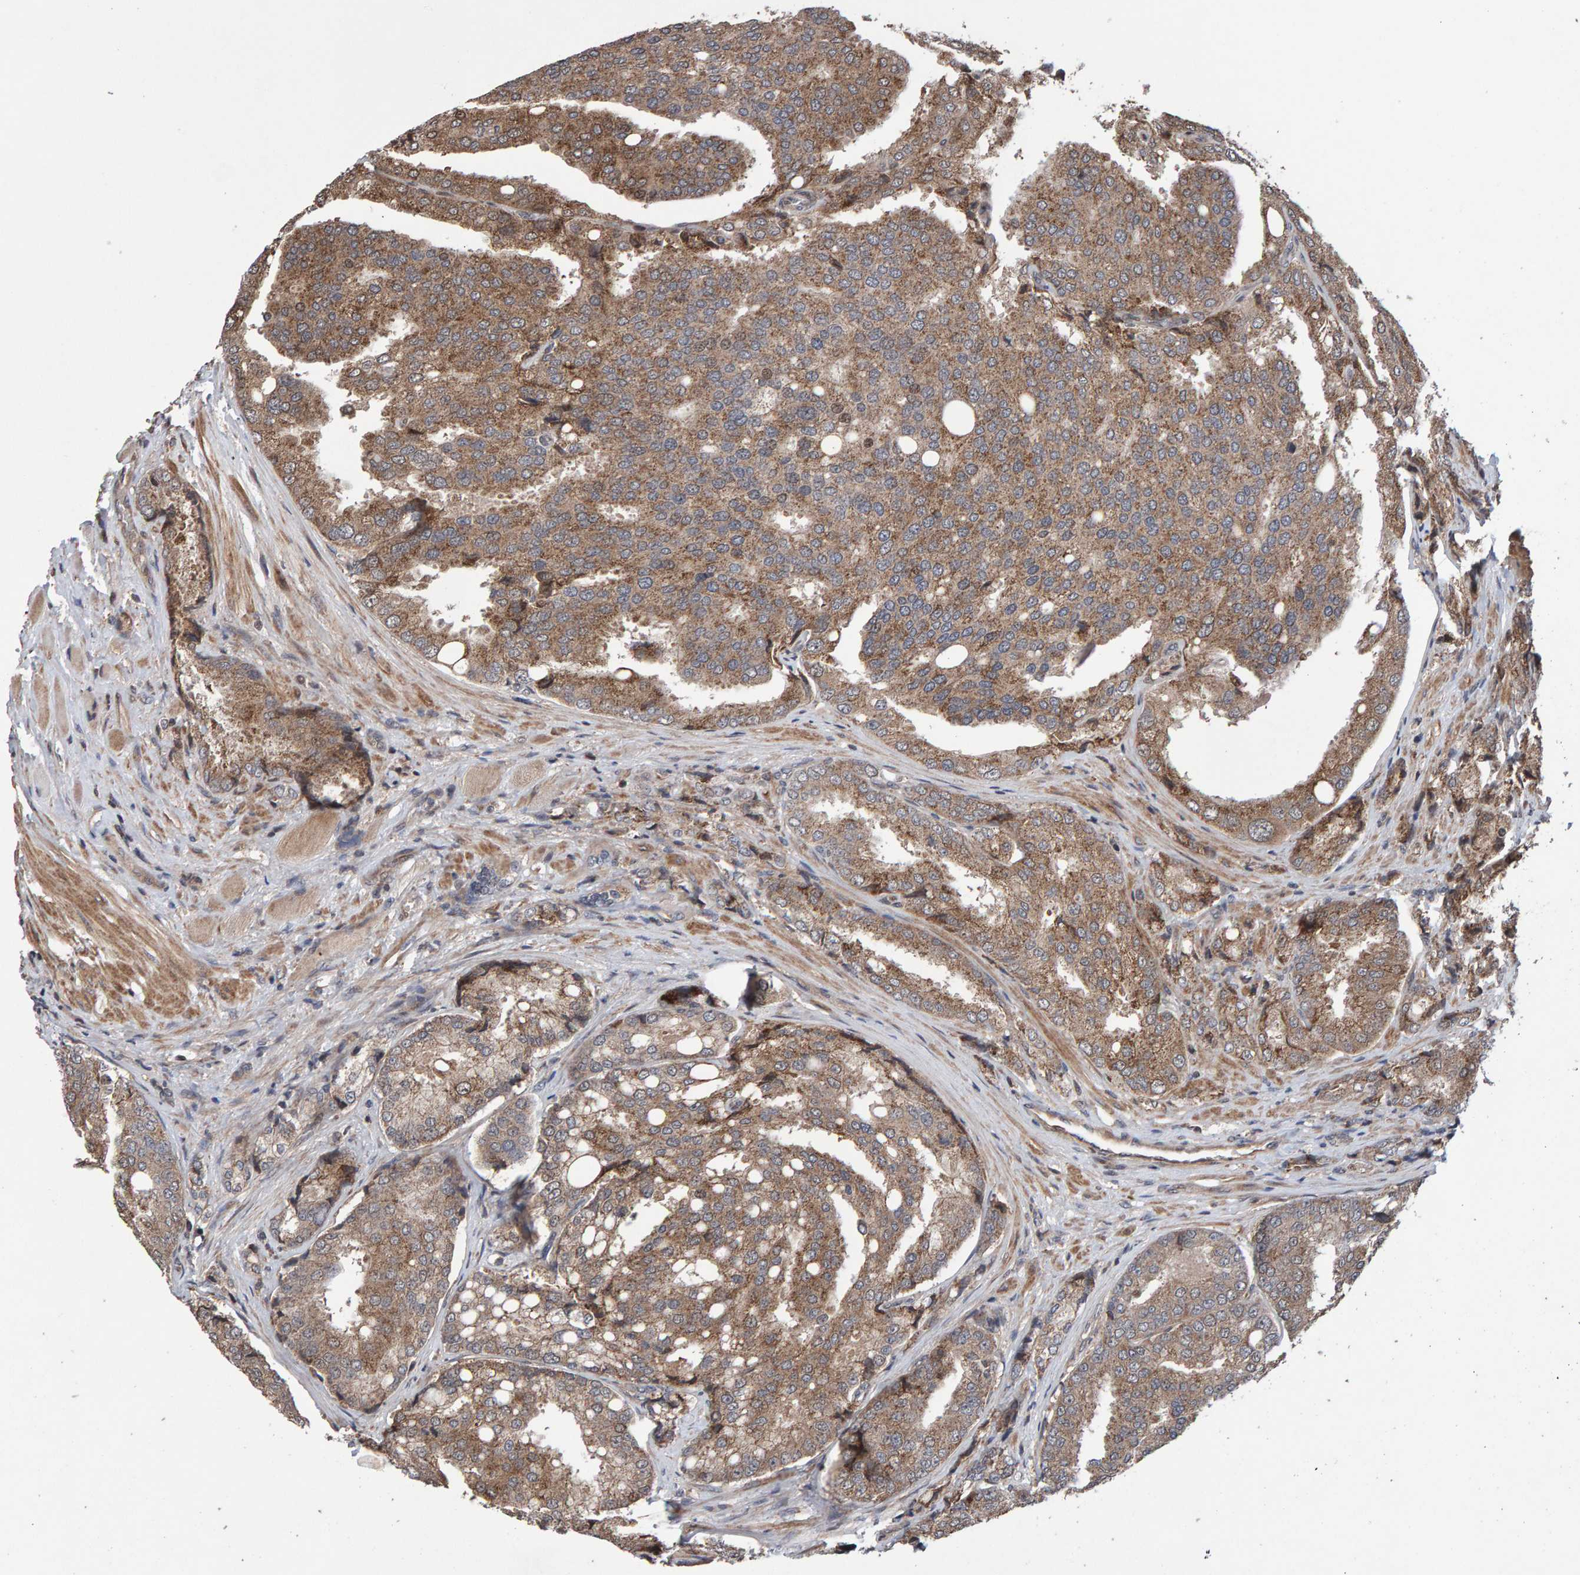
{"staining": {"intensity": "moderate", "quantity": ">75%", "location": "cytoplasmic/membranous"}, "tissue": "prostate cancer", "cell_type": "Tumor cells", "image_type": "cancer", "snomed": [{"axis": "morphology", "description": "Adenocarcinoma, High grade"}, {"axis": "topography", "description": "Prostate"}], "caption": "A brown stain labels moderate cytoplasmic/membranous staining of a protein in human adenocarcinoma (high-grade) (prostate) tumor cells.", "gene": "PECR", "patient": {"sex": "male", "age": 50}}